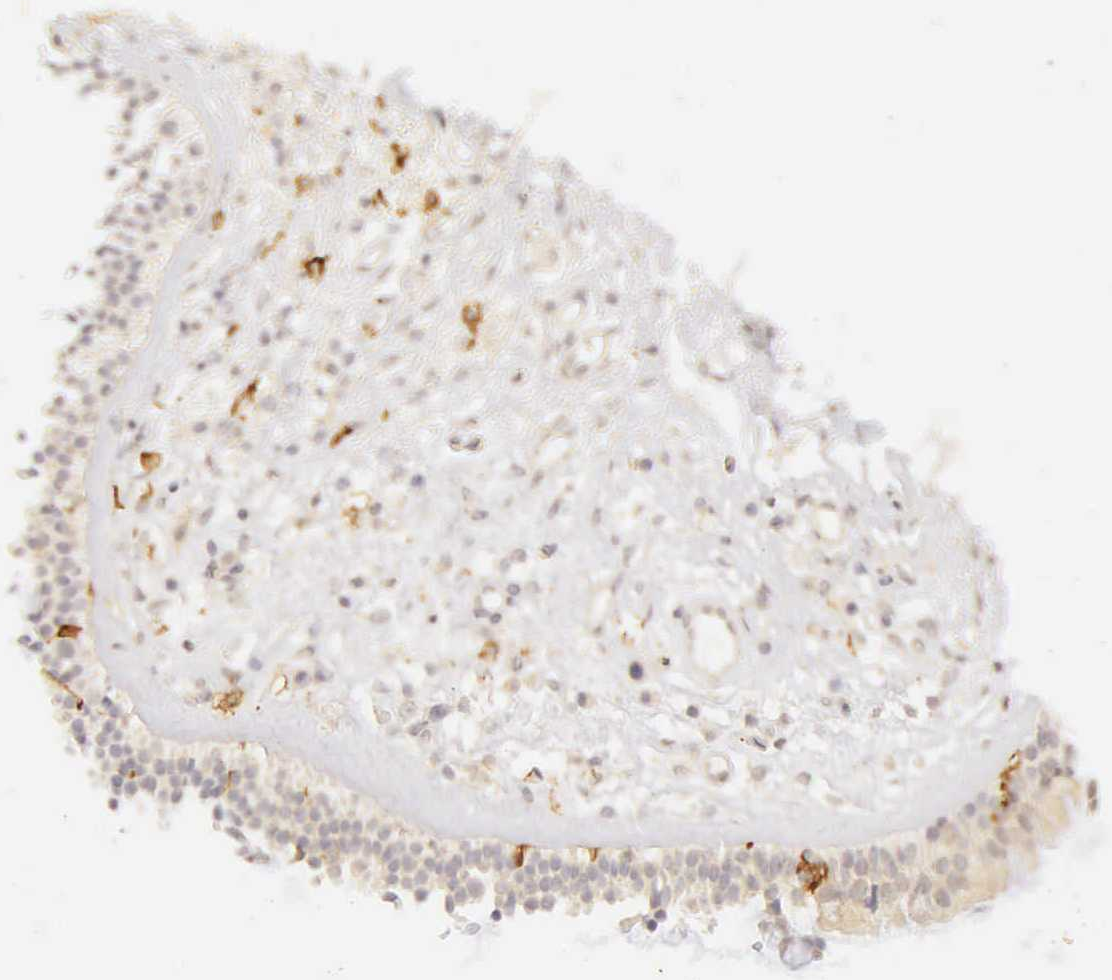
{"staining": {"intensity": "weak", "quantity": ">75%", "location": "cytoplasmic/membranous"}, "tissue": "nasopharynx", "cell_type": "Respiratory epithelial cells", "image_type": "normal", "snomed": [{"axis": "morphology", "description": "Normal tissue, NOS"}, {"axis": "topography", "description": "Nasopharynx"}], "caption": "Respiratory epithelial cells reveal low levels of weak cytoplasmic/membranous staining in about >75% of cells in normal nasopharynx. Immunohistochemistry stains the protein in brown and the nuclei are stained blue.", "gene": "CD1A", "patient": {"sex": "male", "age": 63}}